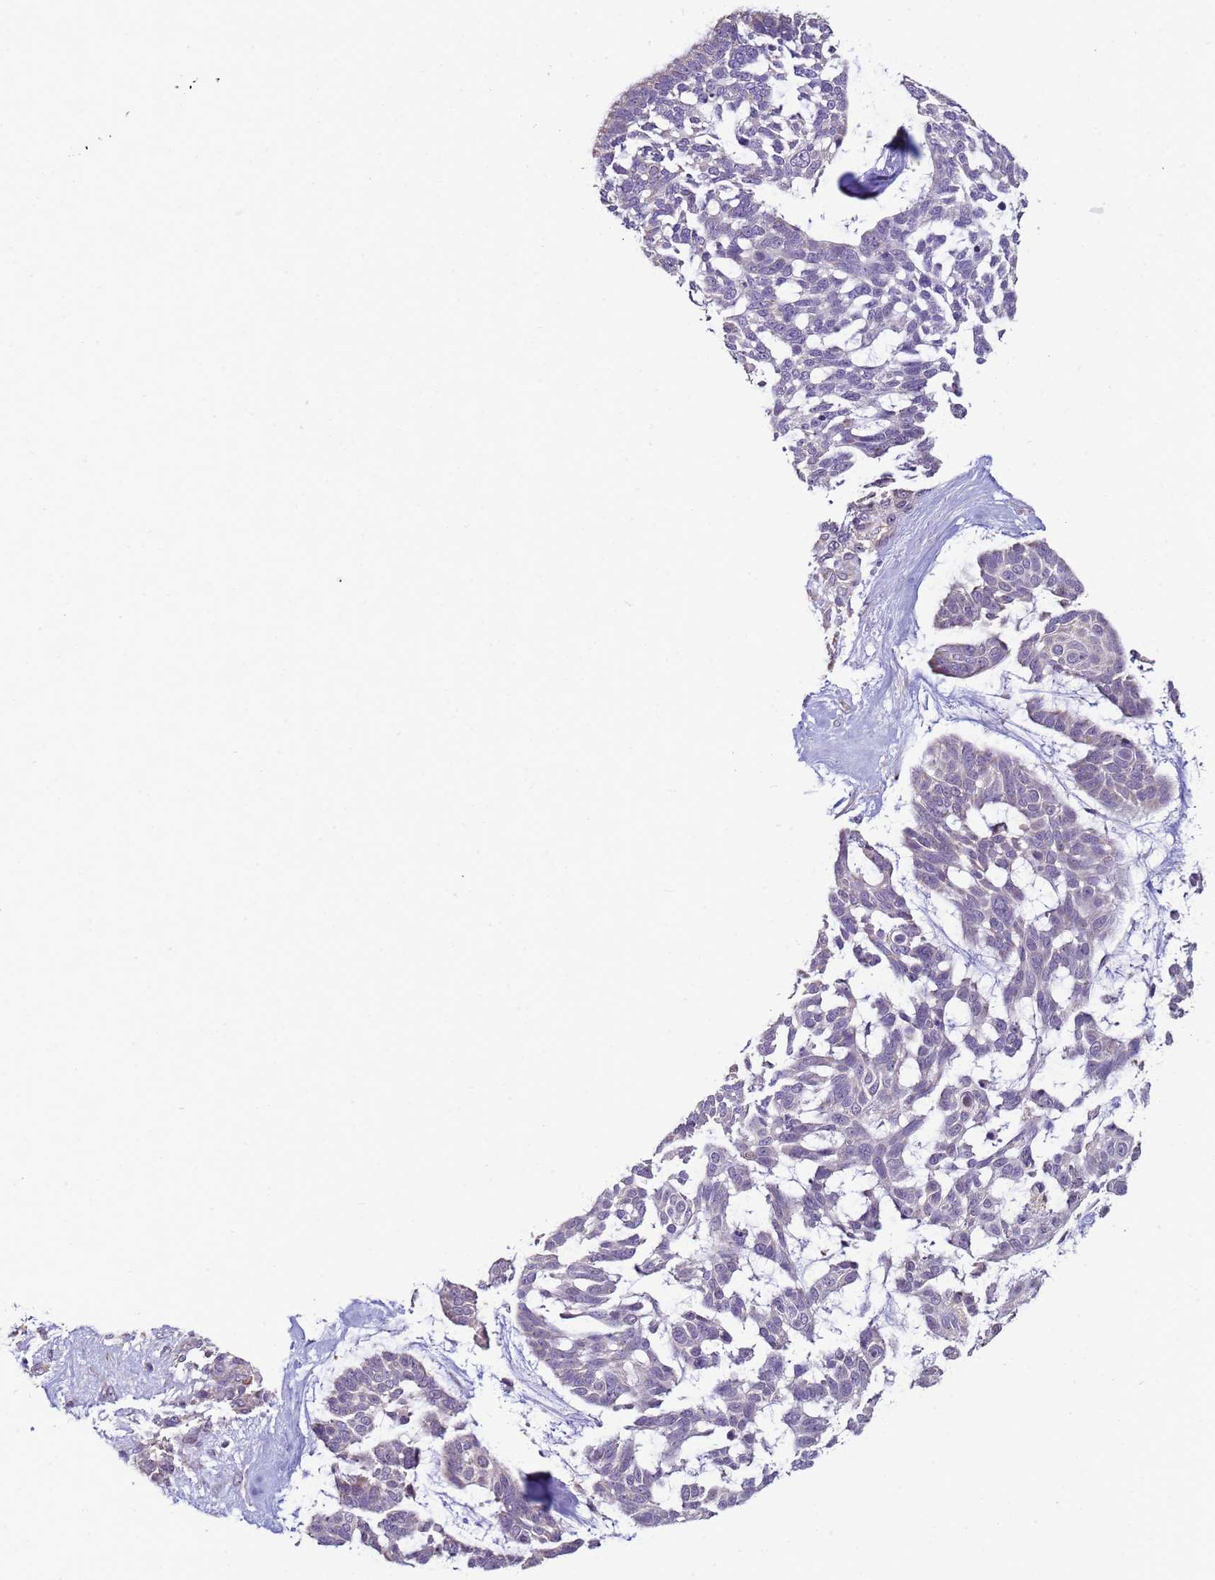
{"staining": {"intensity": "negative", "quantity": "none", "location": "none"}, "tissue": "skin cancer", "cell_type": "Tumor cells", "image_type": "cancer", "snomed": [{"axis": "morphology", "description": "Basal cell carcinoma"}, {"axis": "topography", "description": "Skin"}], "caption": "The image displays no staining of tumor cells in skin cancer.", "gene": "CLHC1", "patient": {"sex": "male", "age": 88}}